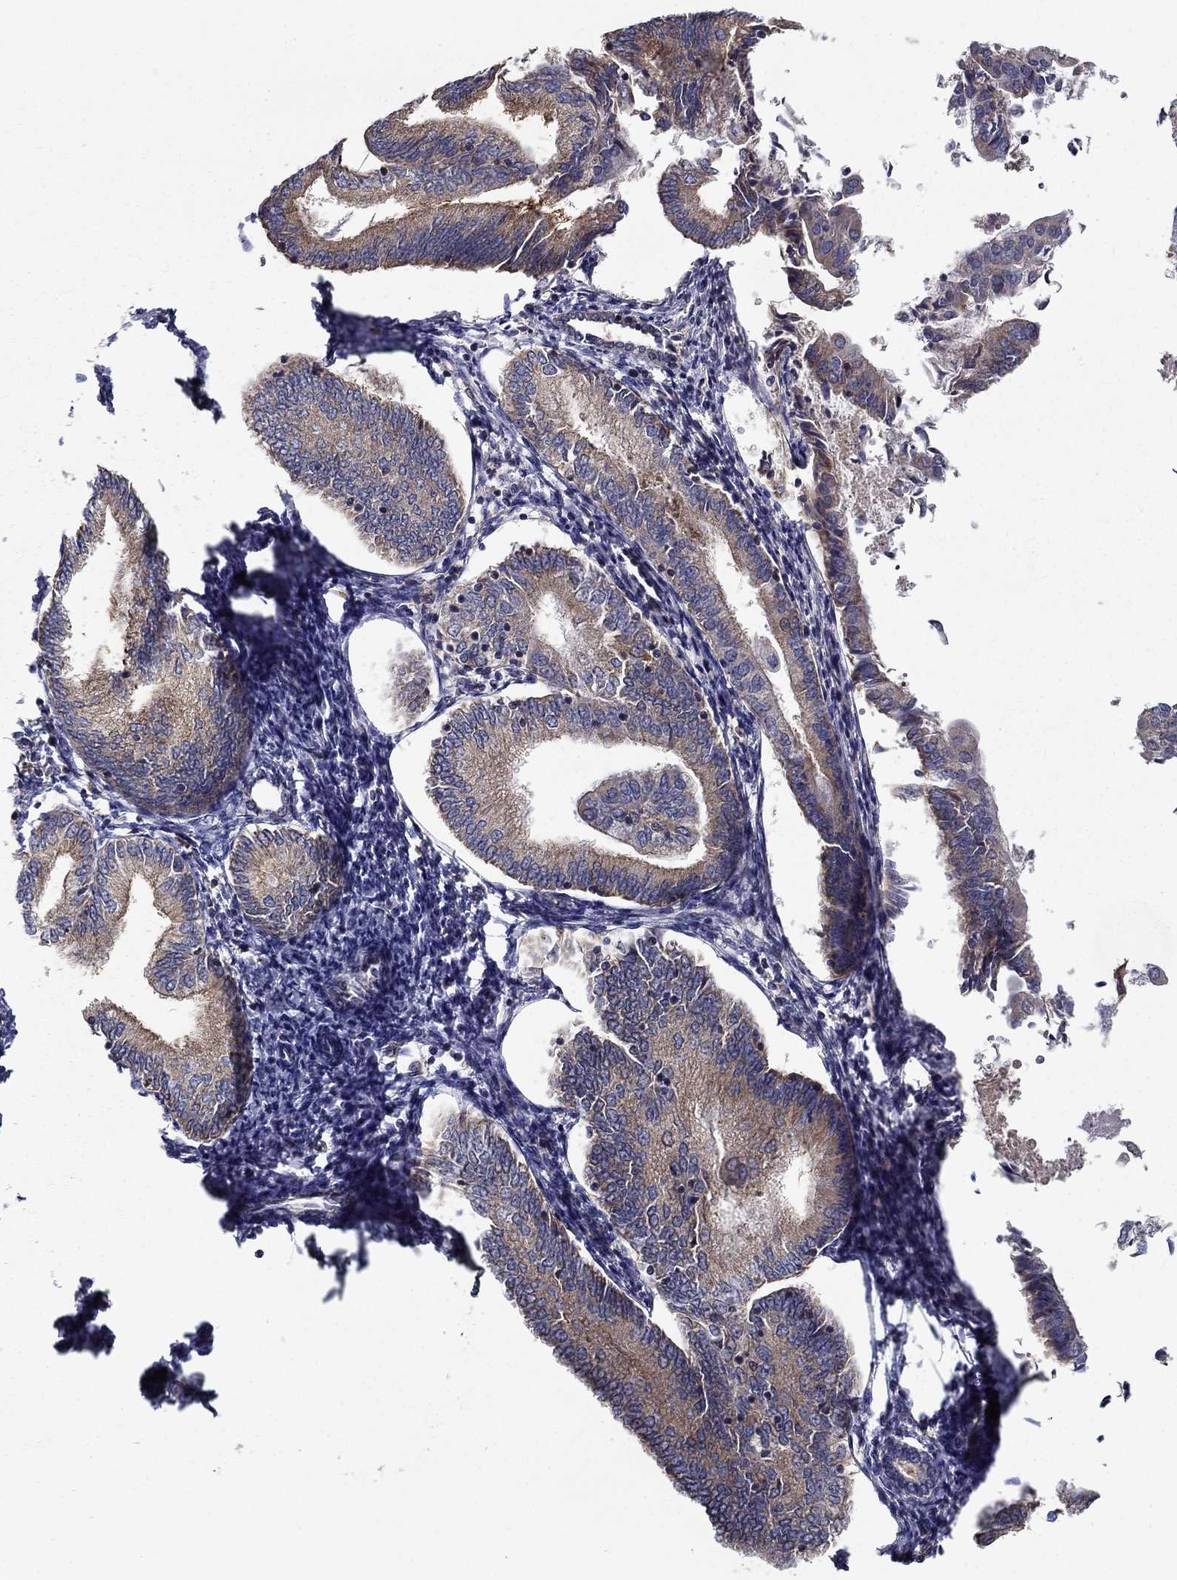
{"staining": {"intensity": "weak", "quantity": ">75%", "location": "cytoplasmic/membranous"}, "tissue": "endometrial cancer", "cell_type": "Tumor cells", "image_type": "cancer", "snomed": [{"axis": "morphology", "description": "Adenocarcinoma, NOS"}, {"axis": "topography", "description": "Endometrium"}], "caption": "Brown immunohistochemical staining in human endometrial adenocarcinoma exhibits weak cytoplasmic/membranous staining in approximately >75% of tumor cells.", "gene": "ALDH4A1", "patient": {"sex": "female", "age": 55}}